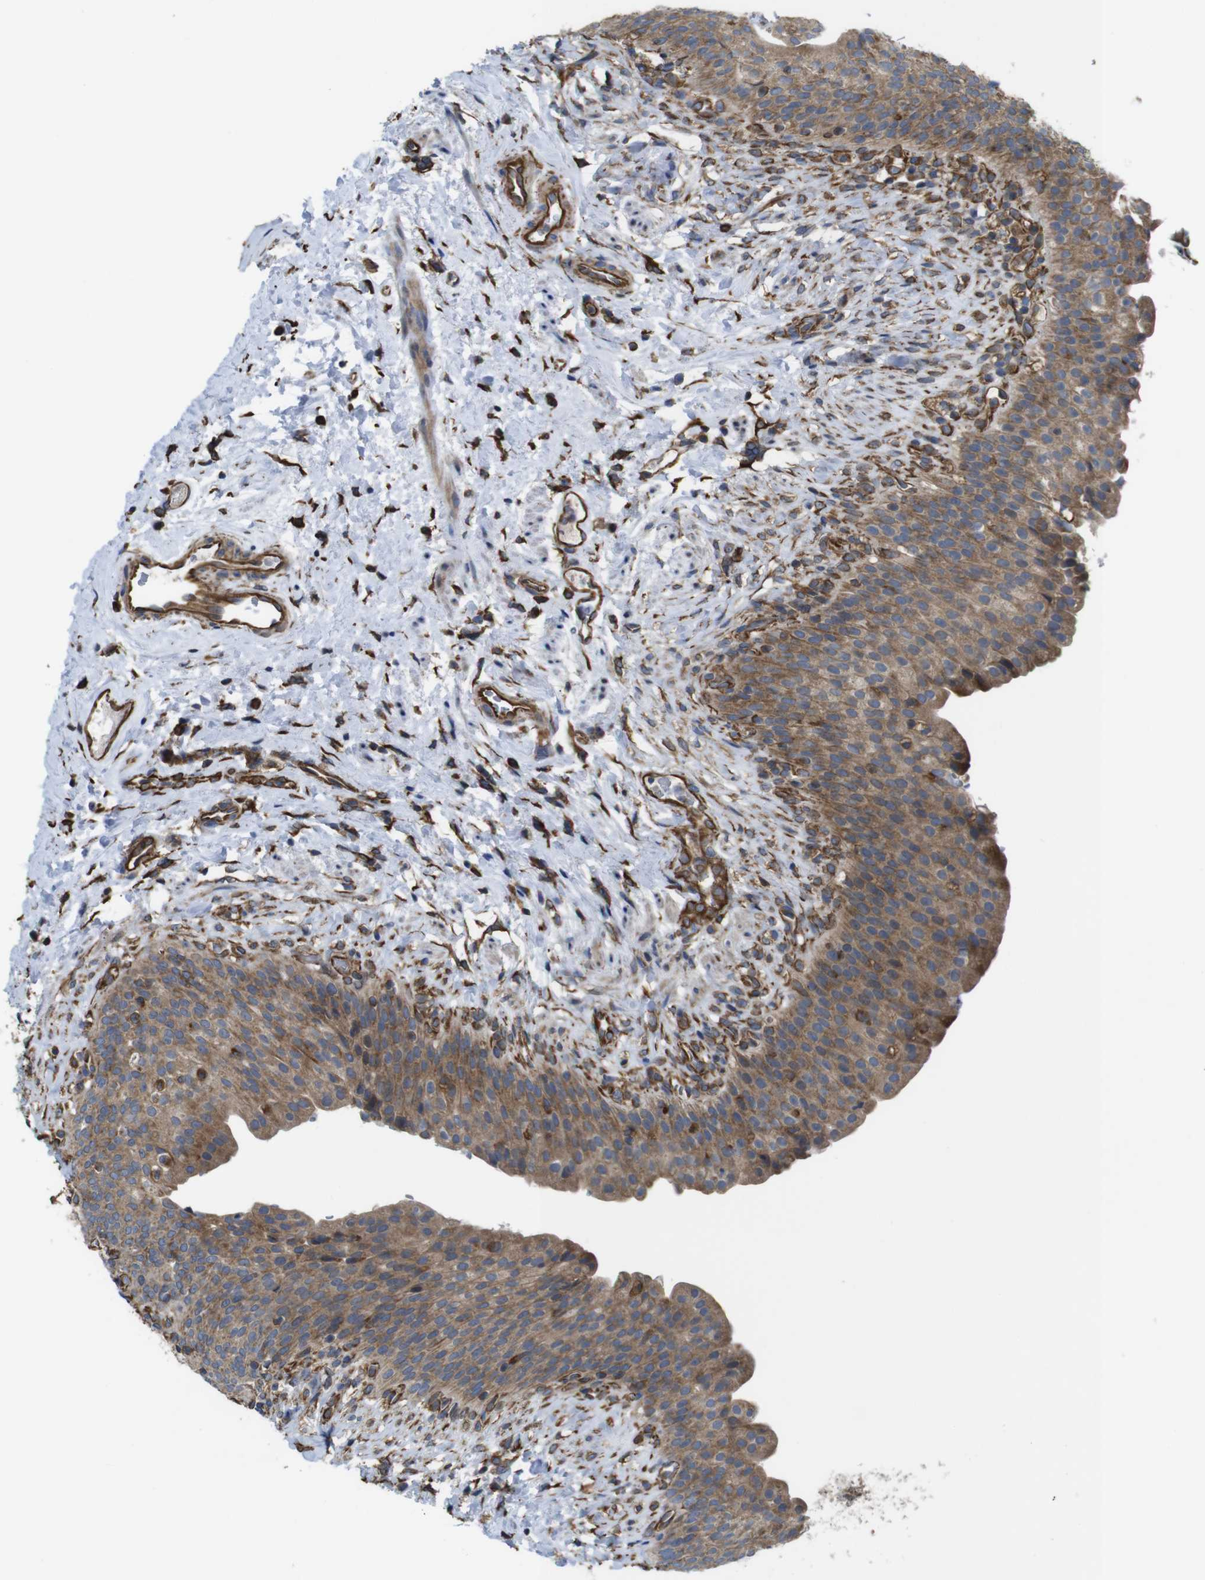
{"staining": {"intensity": "moderate", "quantity": ">75%", "location": "cytoplasmic/membranous"}, "tissue": "urinary bladder", "cell_type": "Urothelial cells", "image_type": "normal", "snomed": [{"axis": "morphology", "description": "Normal tissue, NOS"}, {"axis": "topography", "description": "Urinary bladder"}], "caption": "A micrograph of urinary bladder stained for a protein demonstrates moderate cytoplasmic/membranous brown staining in urothelial cells. (IHC, brightfield microscopy, high magnification).", "gene": "POMK", "patient": {"sex": "female", "age": 79}}